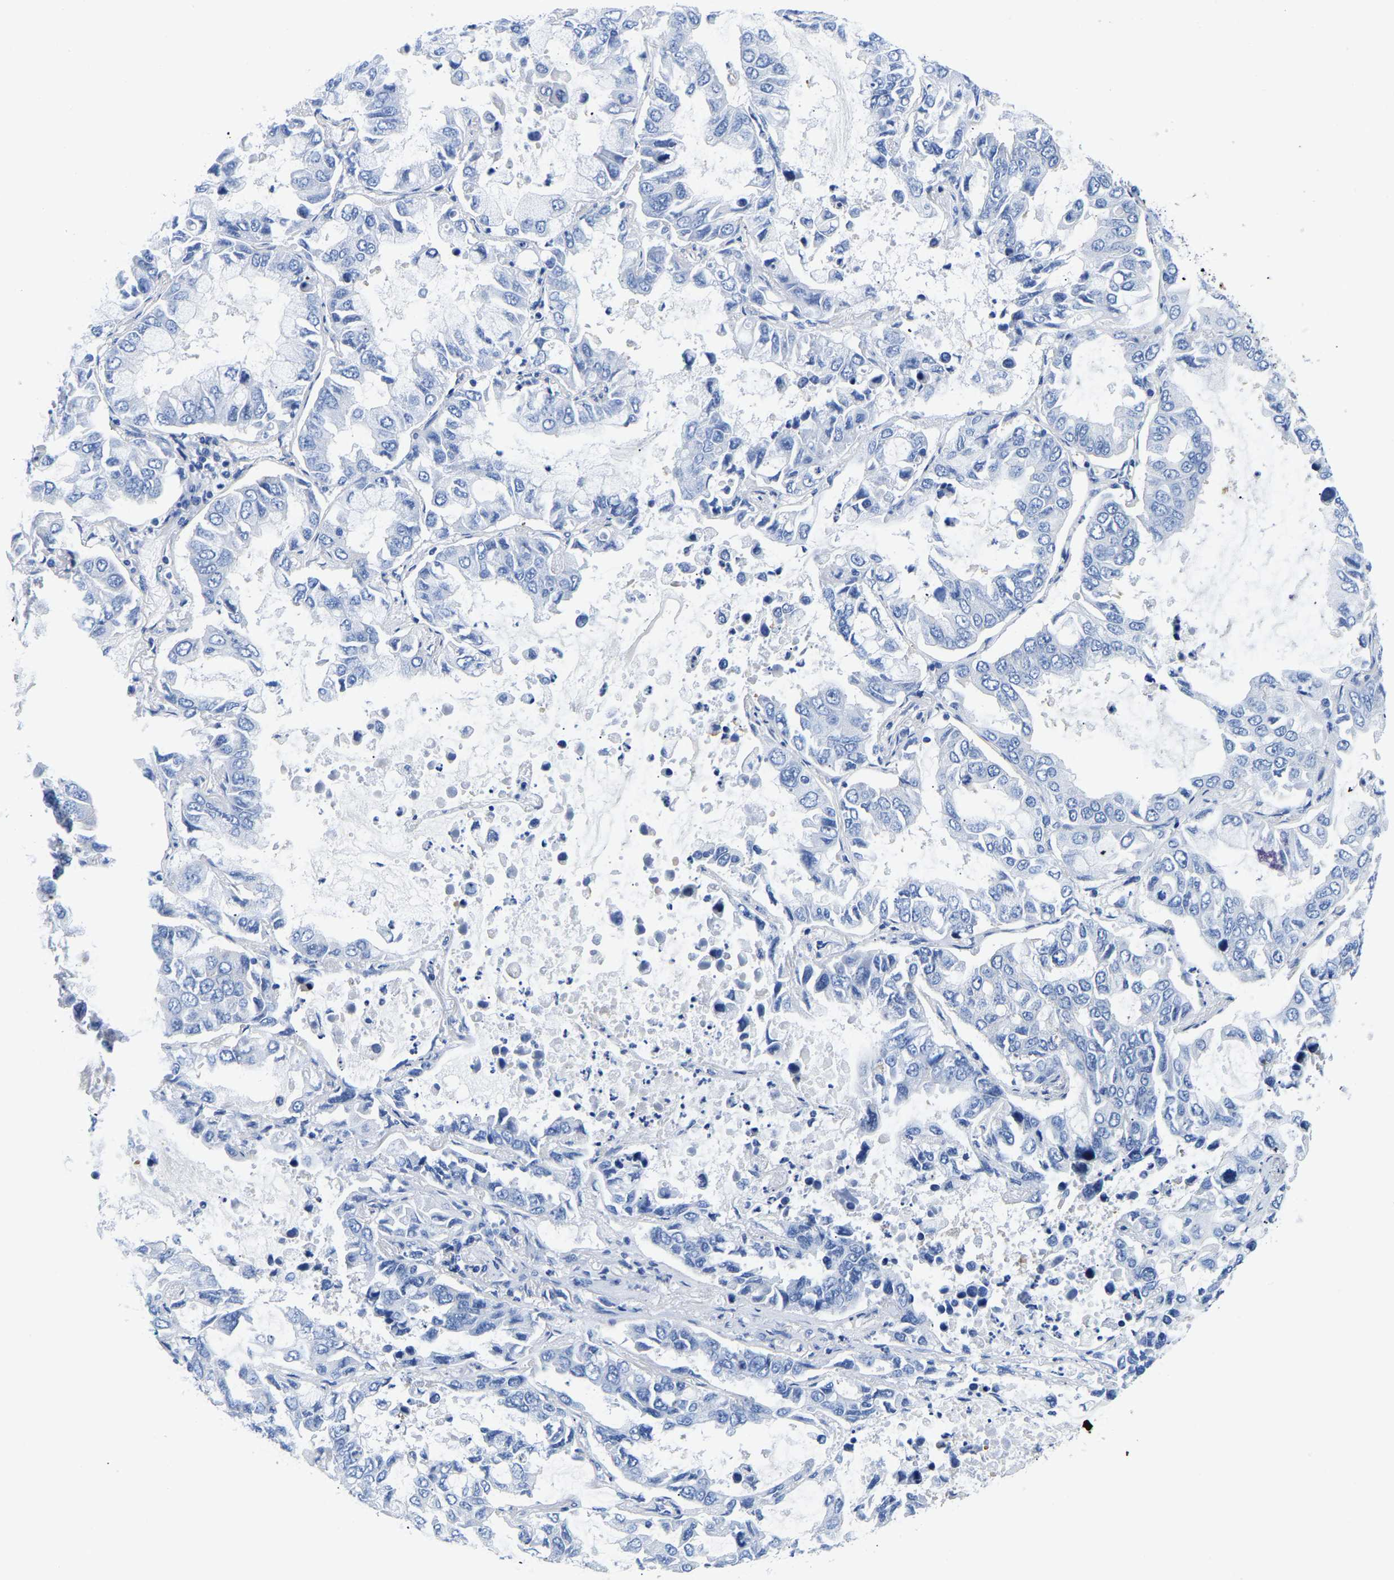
{"staining": {"intensity": "negative", "quantity": "none", "location": "none"}, "tissue": "lung cancer", "cell_type": "Tumor cells", "image_type": "cancer", "snomed": [{"axis": "morphology", "description": "Adenocarcinoma, NOS"}, {"axis": "topography", "description": "Lung"}], "caption": "A photomicrograph of adenocarcinoma (lung) stained for a protein shows no brown staining in tumor cells.", "gene": "UPK3A", "patient": {"sex": "male", "age": 64}}